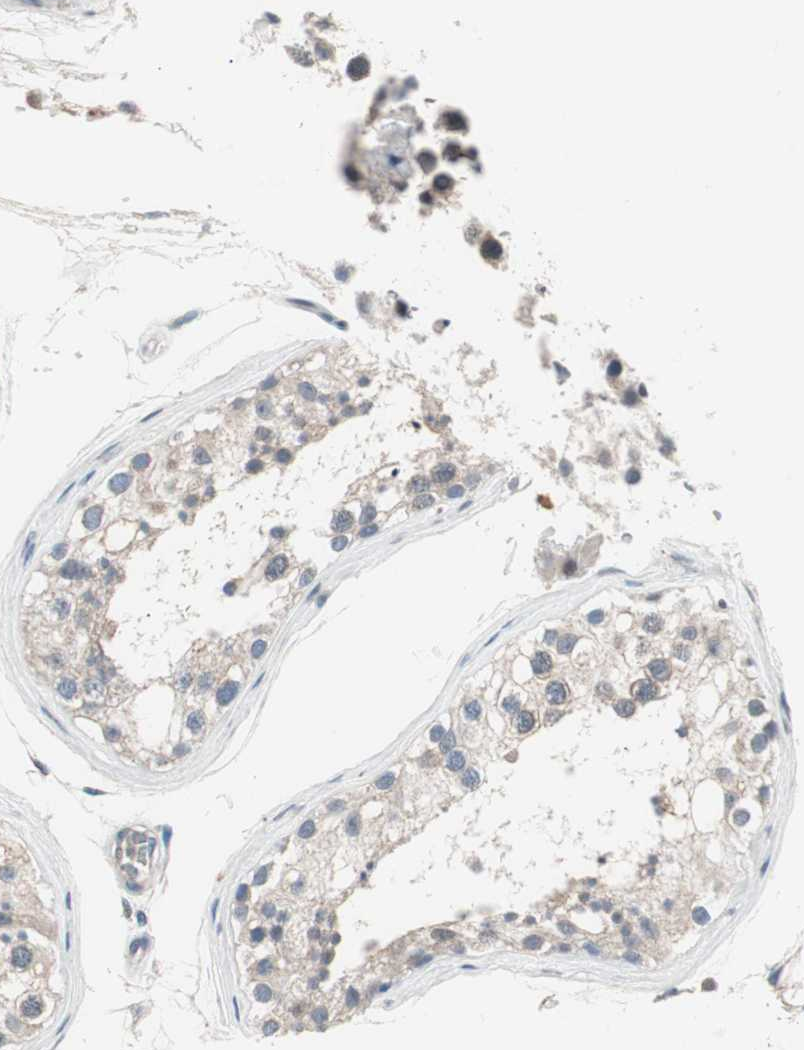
{"staining": {"intensity": "moderate", "quantity": "<25%", "location": "cytoplasmic/membranous,nuclear"}, "tissue": "testis", "cell_type": "Cells in seminiferous ducts", "image_type": "normal", "snomed": [{"axis": "morphology", "description": "Normal tissue, NOS"}, {"axis": "topography", "description": "Testis"}], "caption": "About <25% of cells in seminiferous ducts in normal human testis reveal moderate cytoplasmic/membranous,nuclear protein positivity as visualized by brown immunohistochemical staining.", "gene": "POLH", "patient": {"sex": "male", "age": 68}}